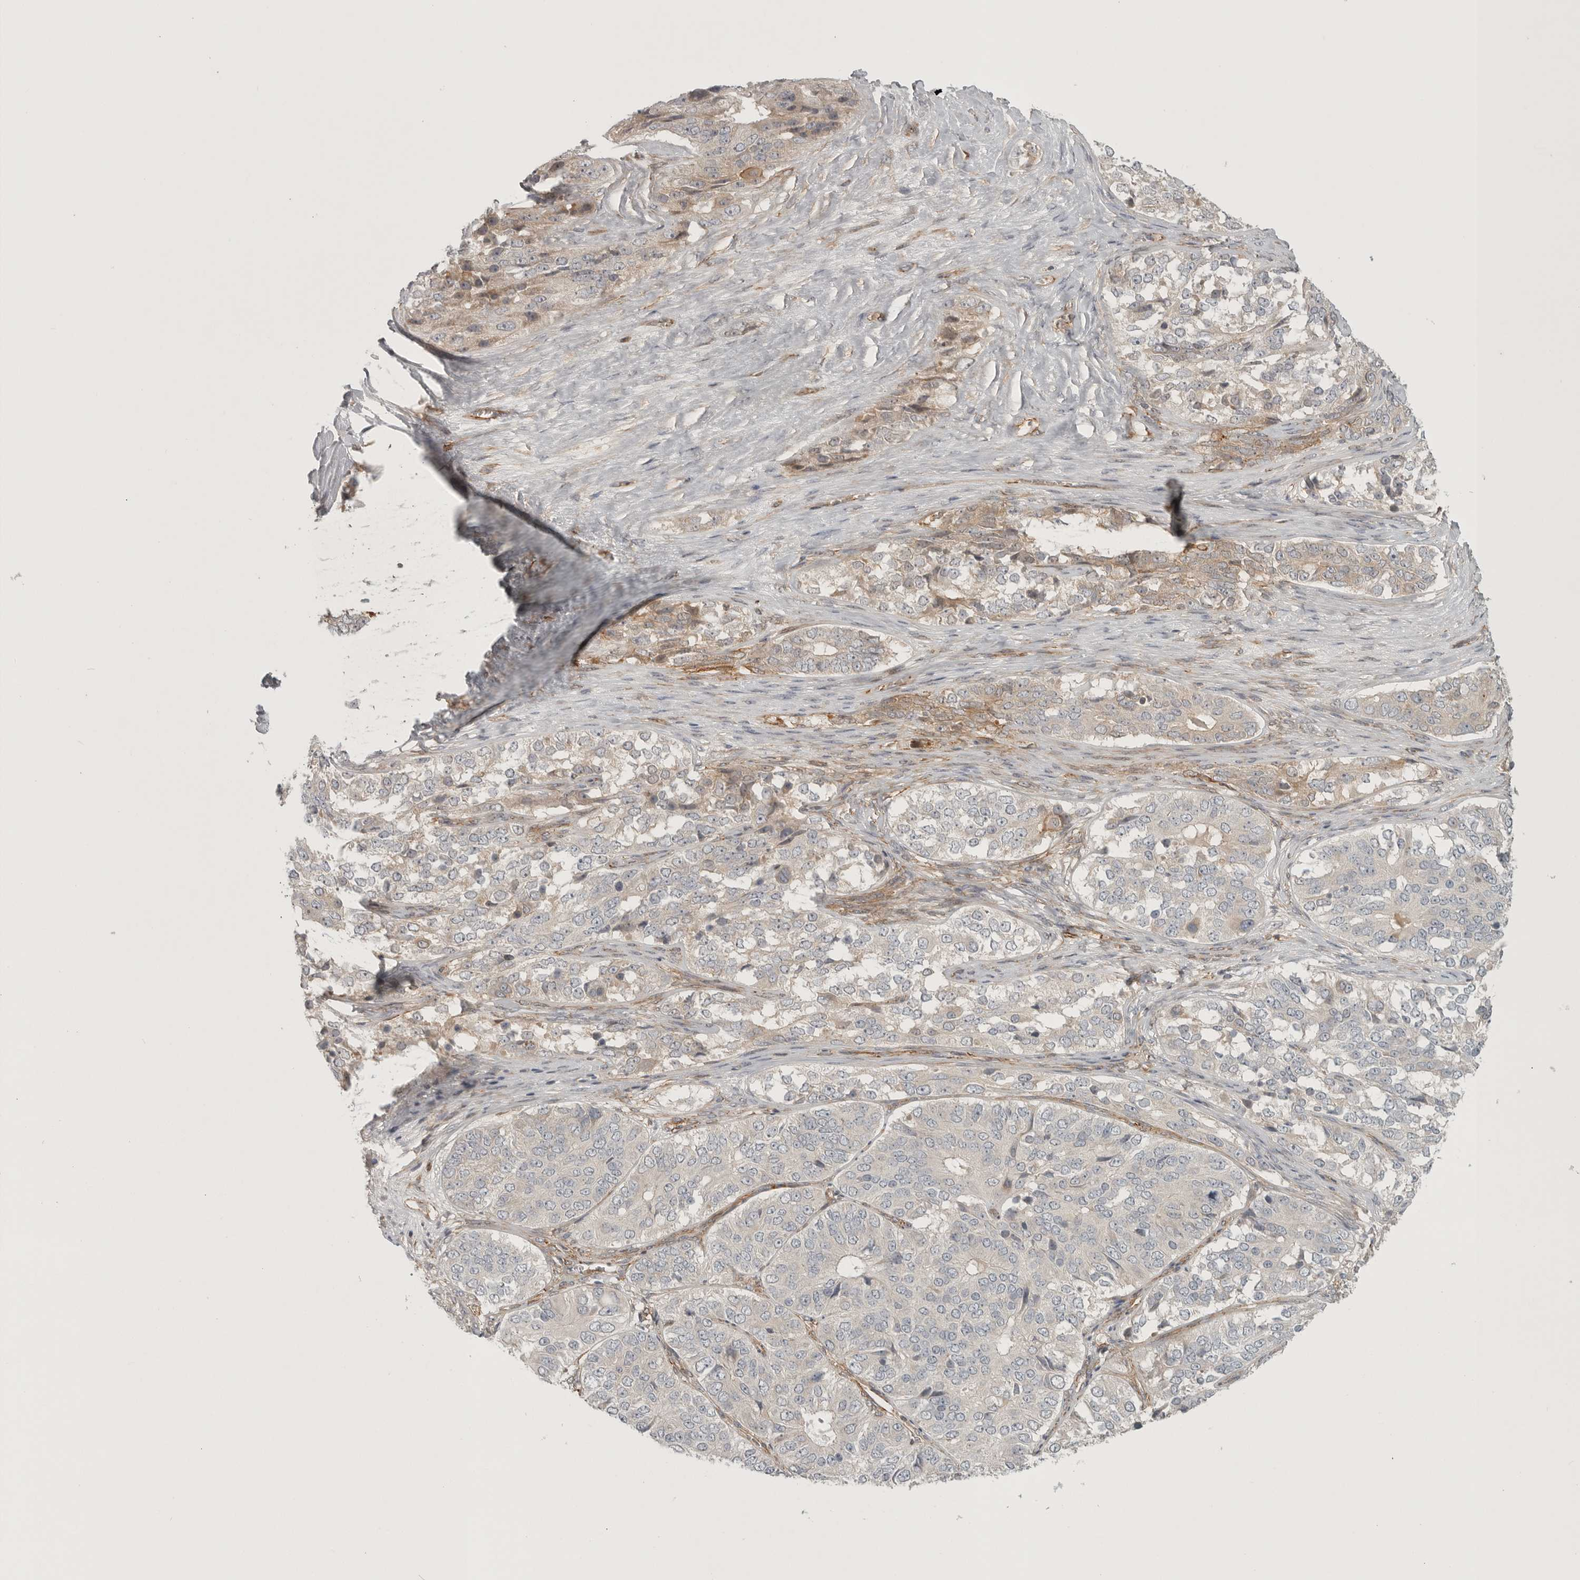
{"staining": {"intensity": "weak", "quantity": "<25%", "location": "cytoplasmic/membranous"}, "tissue": "ovarian cancer", "cell_type": "Tumor cells", "image_type": "cancer", "snomed": [{"axis": "morphology", "description": "Carcinoma, endometroid"}, {"axis": "topography", "description": "Ovary"}], "caption": "Tumor cells show no significant staining in ovarian cancer (endometroid carcinoma).", "gene": "LONRF1", "patient": {"sex": "female", "age": 51}}